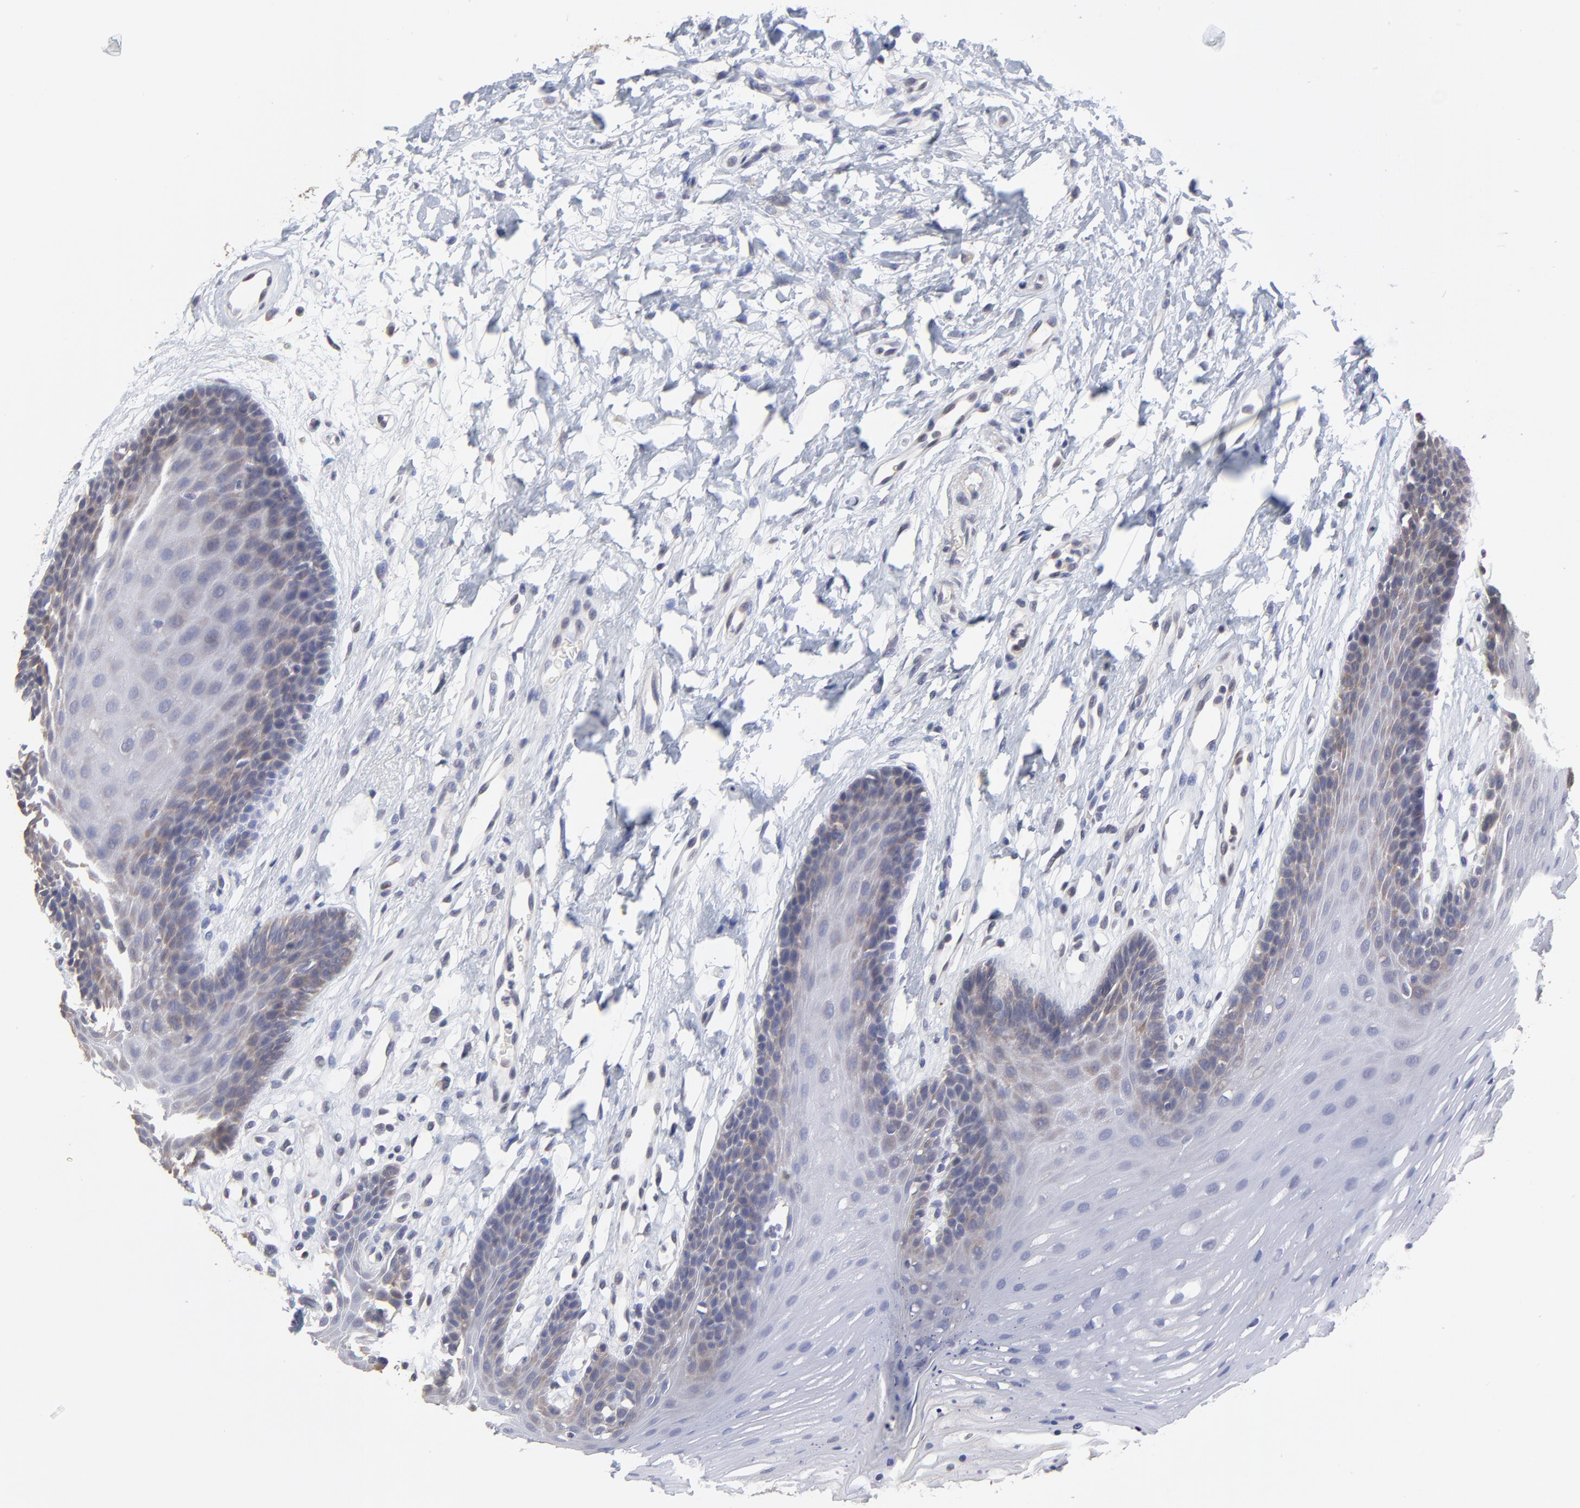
{"staining": {"intensity": "weak", "quantity": "<25%", "location": "cytoplasmic/membranous"}, "tissue": "oral mucosa", "cell_type": "Squamous epithelial cells", "image_type": "normal", "snomed": [{"axis": "morphology", "description": "Normal tissue, NOS"}, {"axis": "topography", "description": "Oral tissue"}], "caption": "Immunohistochemical staining of unremarkable human oral mucosa demonstrates no significant positivity in squamous epithelial cells. (DAB (3,3'-diaminobenzidine) immunohistochemistry (IHC) visualized using brightfield microscopy, high magnification).", "gene": "CCT2", "patient": {"sex": "male", "age": 62}}